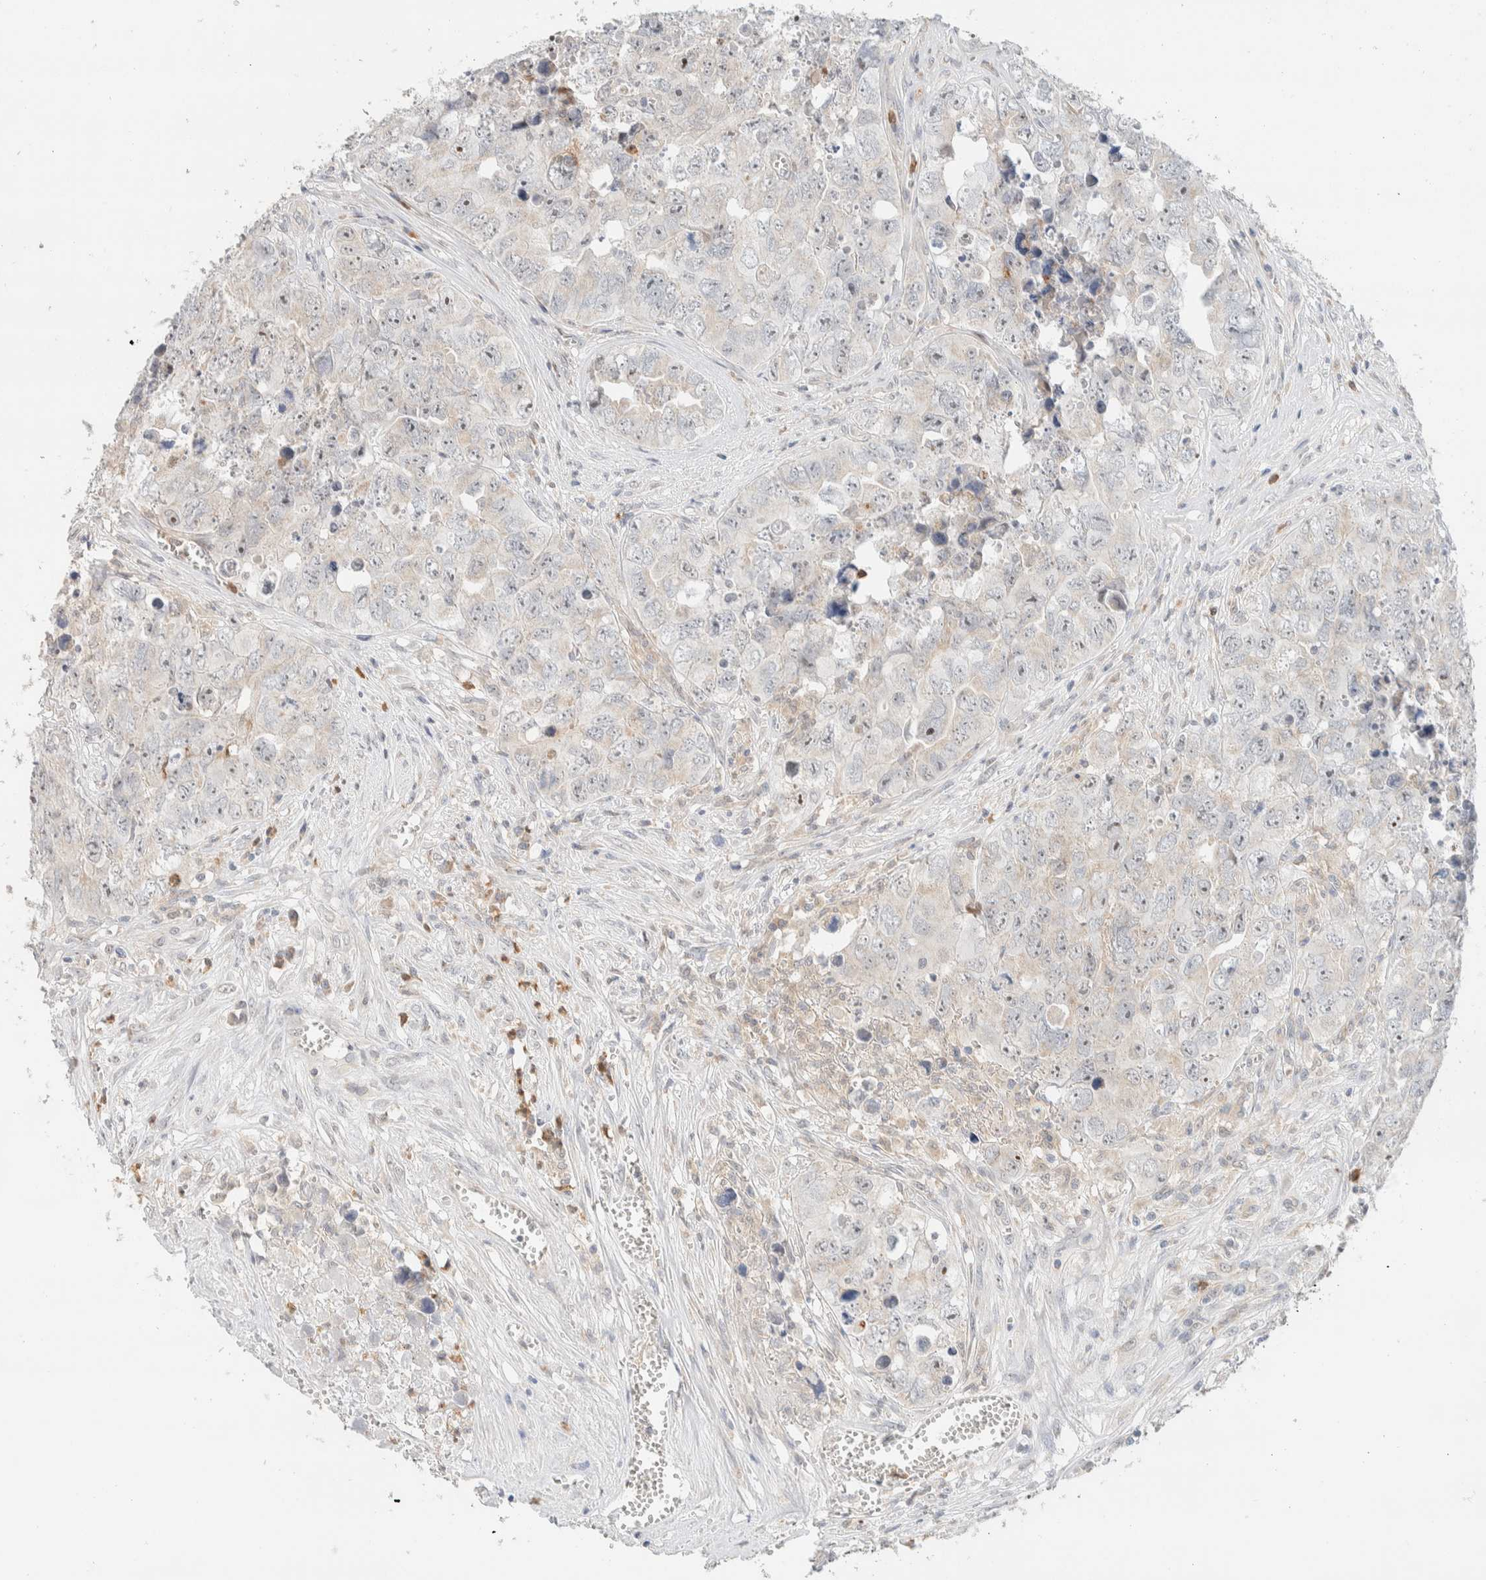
{"staining": {"intensity": "negative", "quantity": "none", "location": "none"}, "tissue": "testis cancer", "cell_type": "Tumor cells", "image_type": "cancer", "snomed": [{"axis": "morphology", "description": "Seminoma, NOS"}, {"axis": "morphology", "description": "Carcinoma, Embryonal, NOS"}, {"axis": "topography", "description": "Testis"}], "caption": "A high-resolution photomicrograph shows immunohistochemistry staining of seminoma (testis), which exhibits no significant staining in tumor cells.", "gene": "HDHD3", "patient": {"sex": "male", "age": 43}}